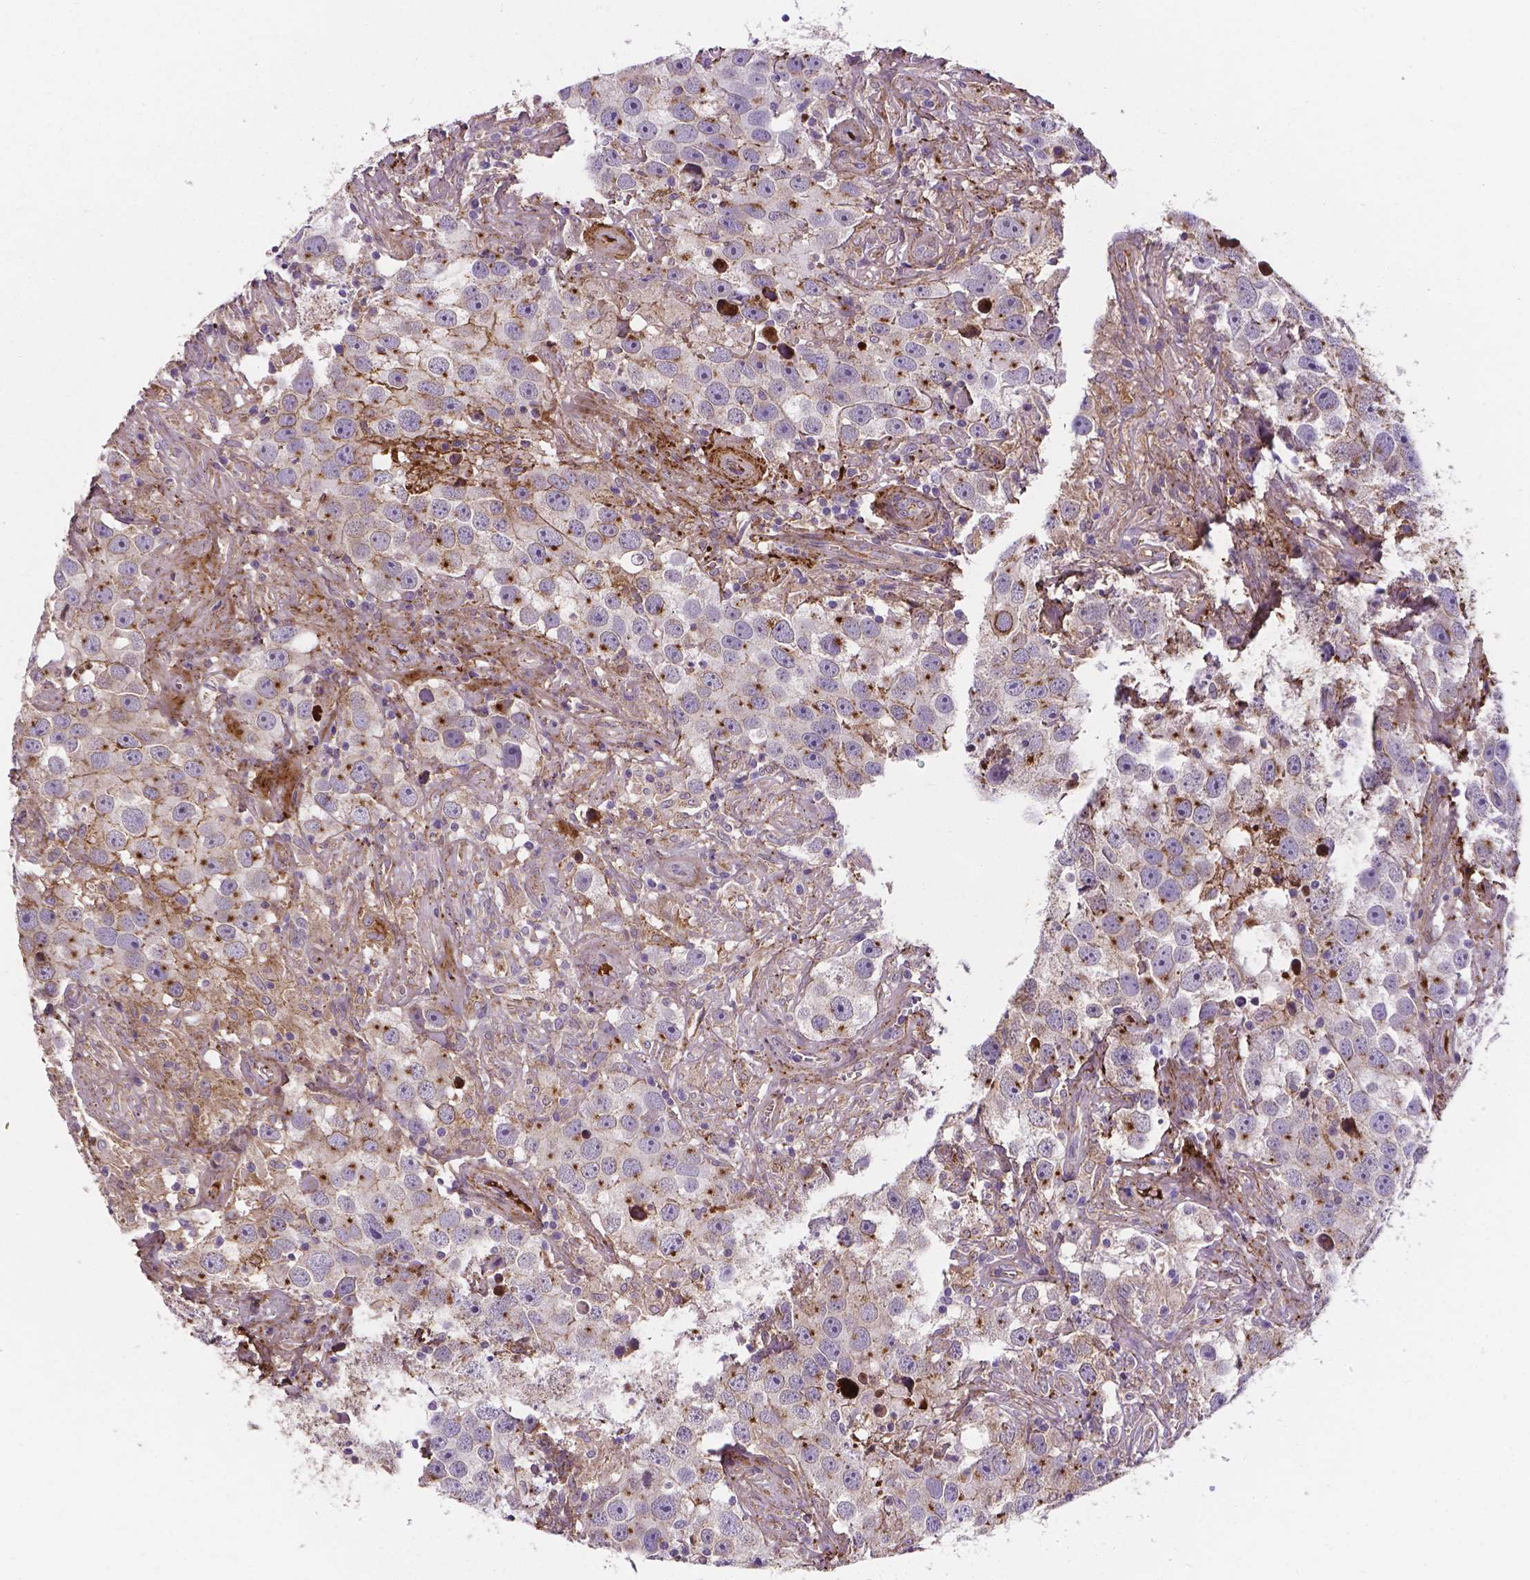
{"staining": {"intensity": "moderate", "quantity": ">75%", "location": "cytoplasmic/membranous"}, "tissue": "testis cancer", "cell_type": "Tumor cells", "image_type": "cancer", "snomed": [{"axis": "morphology", "description": "Seminoma, NOS"}, {"axis": "topography", "description": "Testis"}], "caption": "Immunohistochemical staining of human testis cancer reveals medium levels of moderate cytoplasmic/membranous positivity in approximately >75% of tumor cells. (DAB (3,3'-diaminobenzidine) = brown stain, brightfield microscopy at high magnification).", "gene": "APOE", "patient": {"sex": "male", "age": 49}}